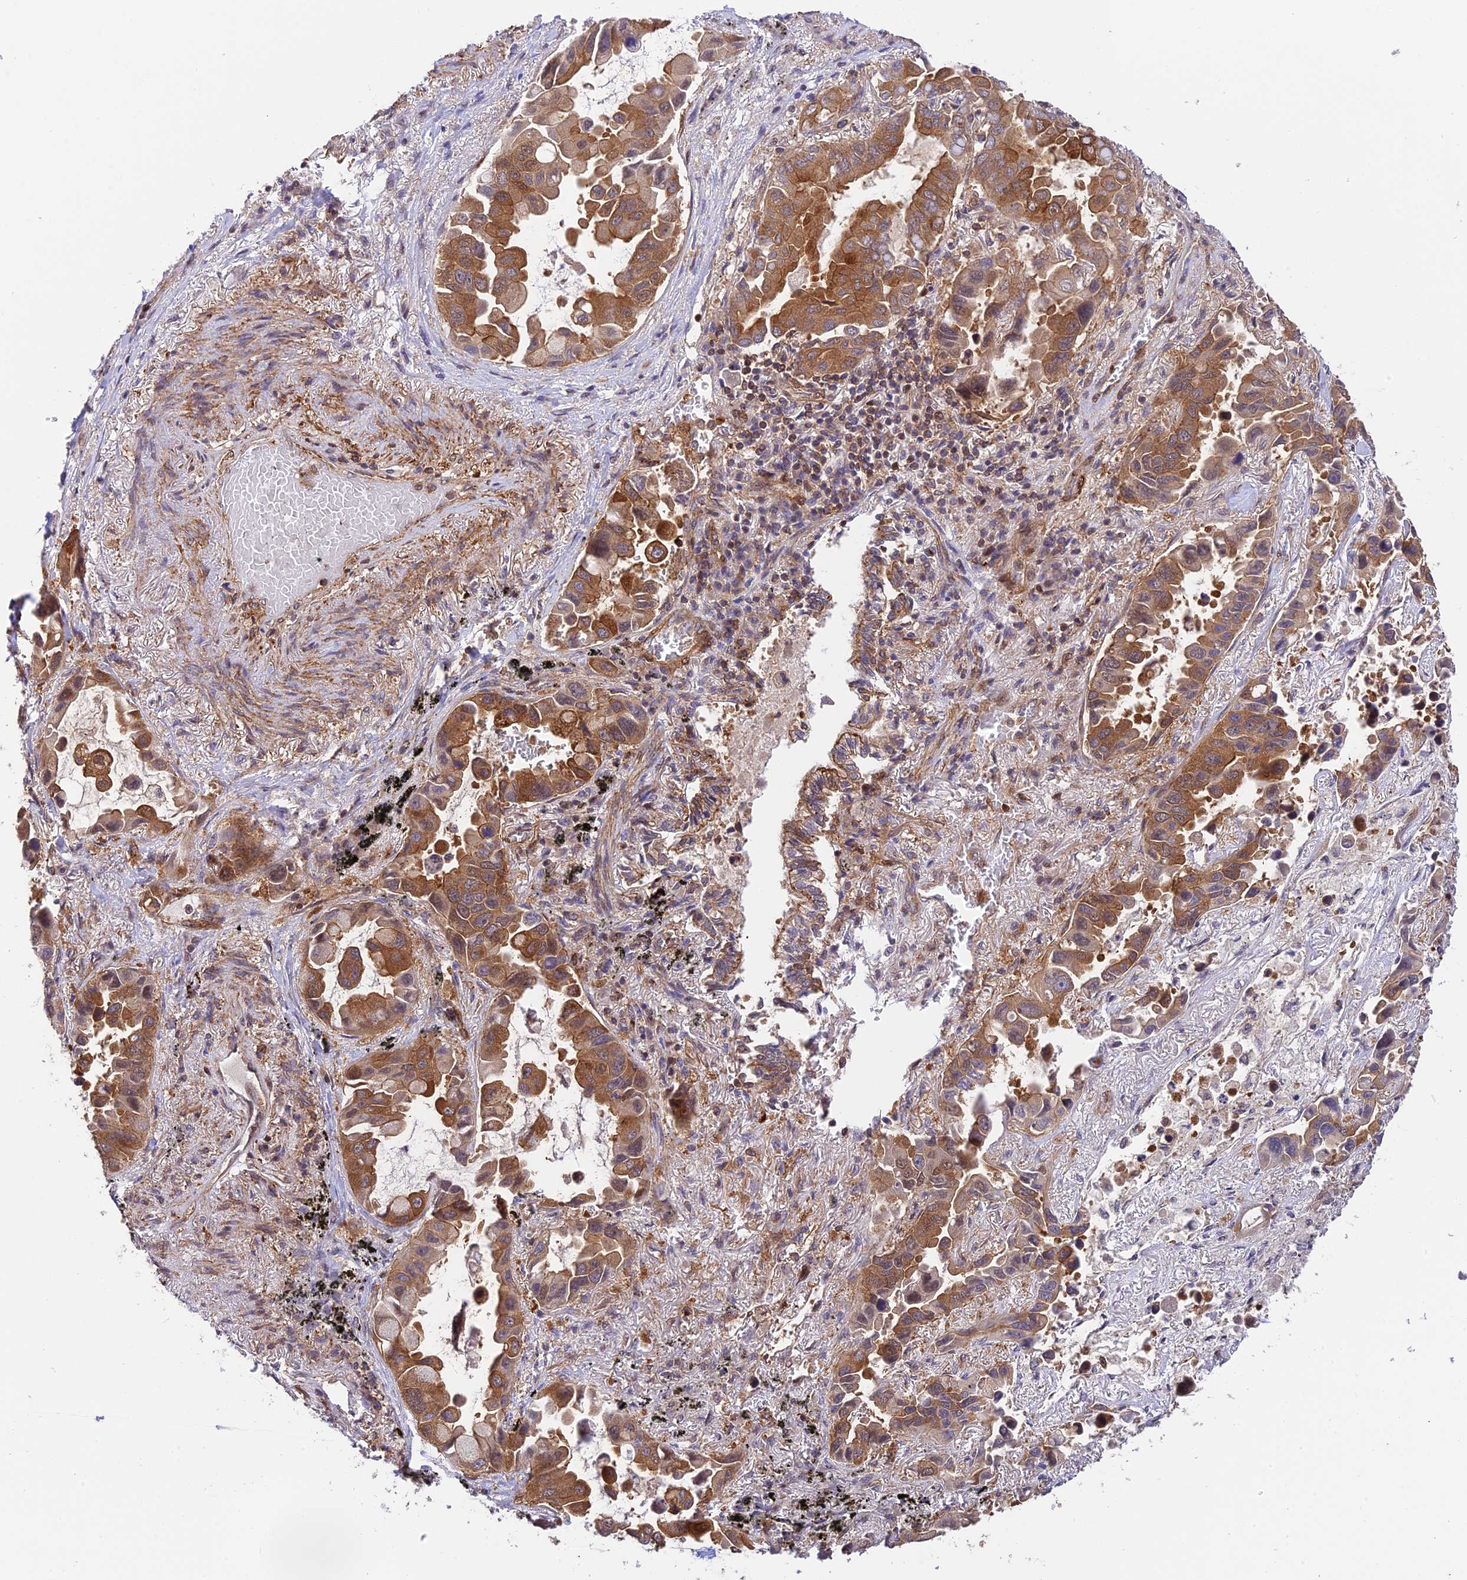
{"staining": {"intensity": "moderate", "quantity": ">75%", "location": "cytoplasmic/membranous"}, "tissue": "lung cancer", "cell_type": "Tumor cells", "image_type": "cancer", "snomed": [{"axis": "morphology", "description": "Adenocarcinoma, NOS"}, {"axis": "topography", "description": "Lung"}], "caption": "A micrograph of lung adenocarcinoma stained for a protein exhibits moderate cytoplasmic/membranous brown staining in tumor cells. Using DAB (brown) and hematoxylin (blue) stains, captured at high magnification using brightfield microscopy.", "gene": "EVI5L", "patient": {"sex": "male", "age": 64}}